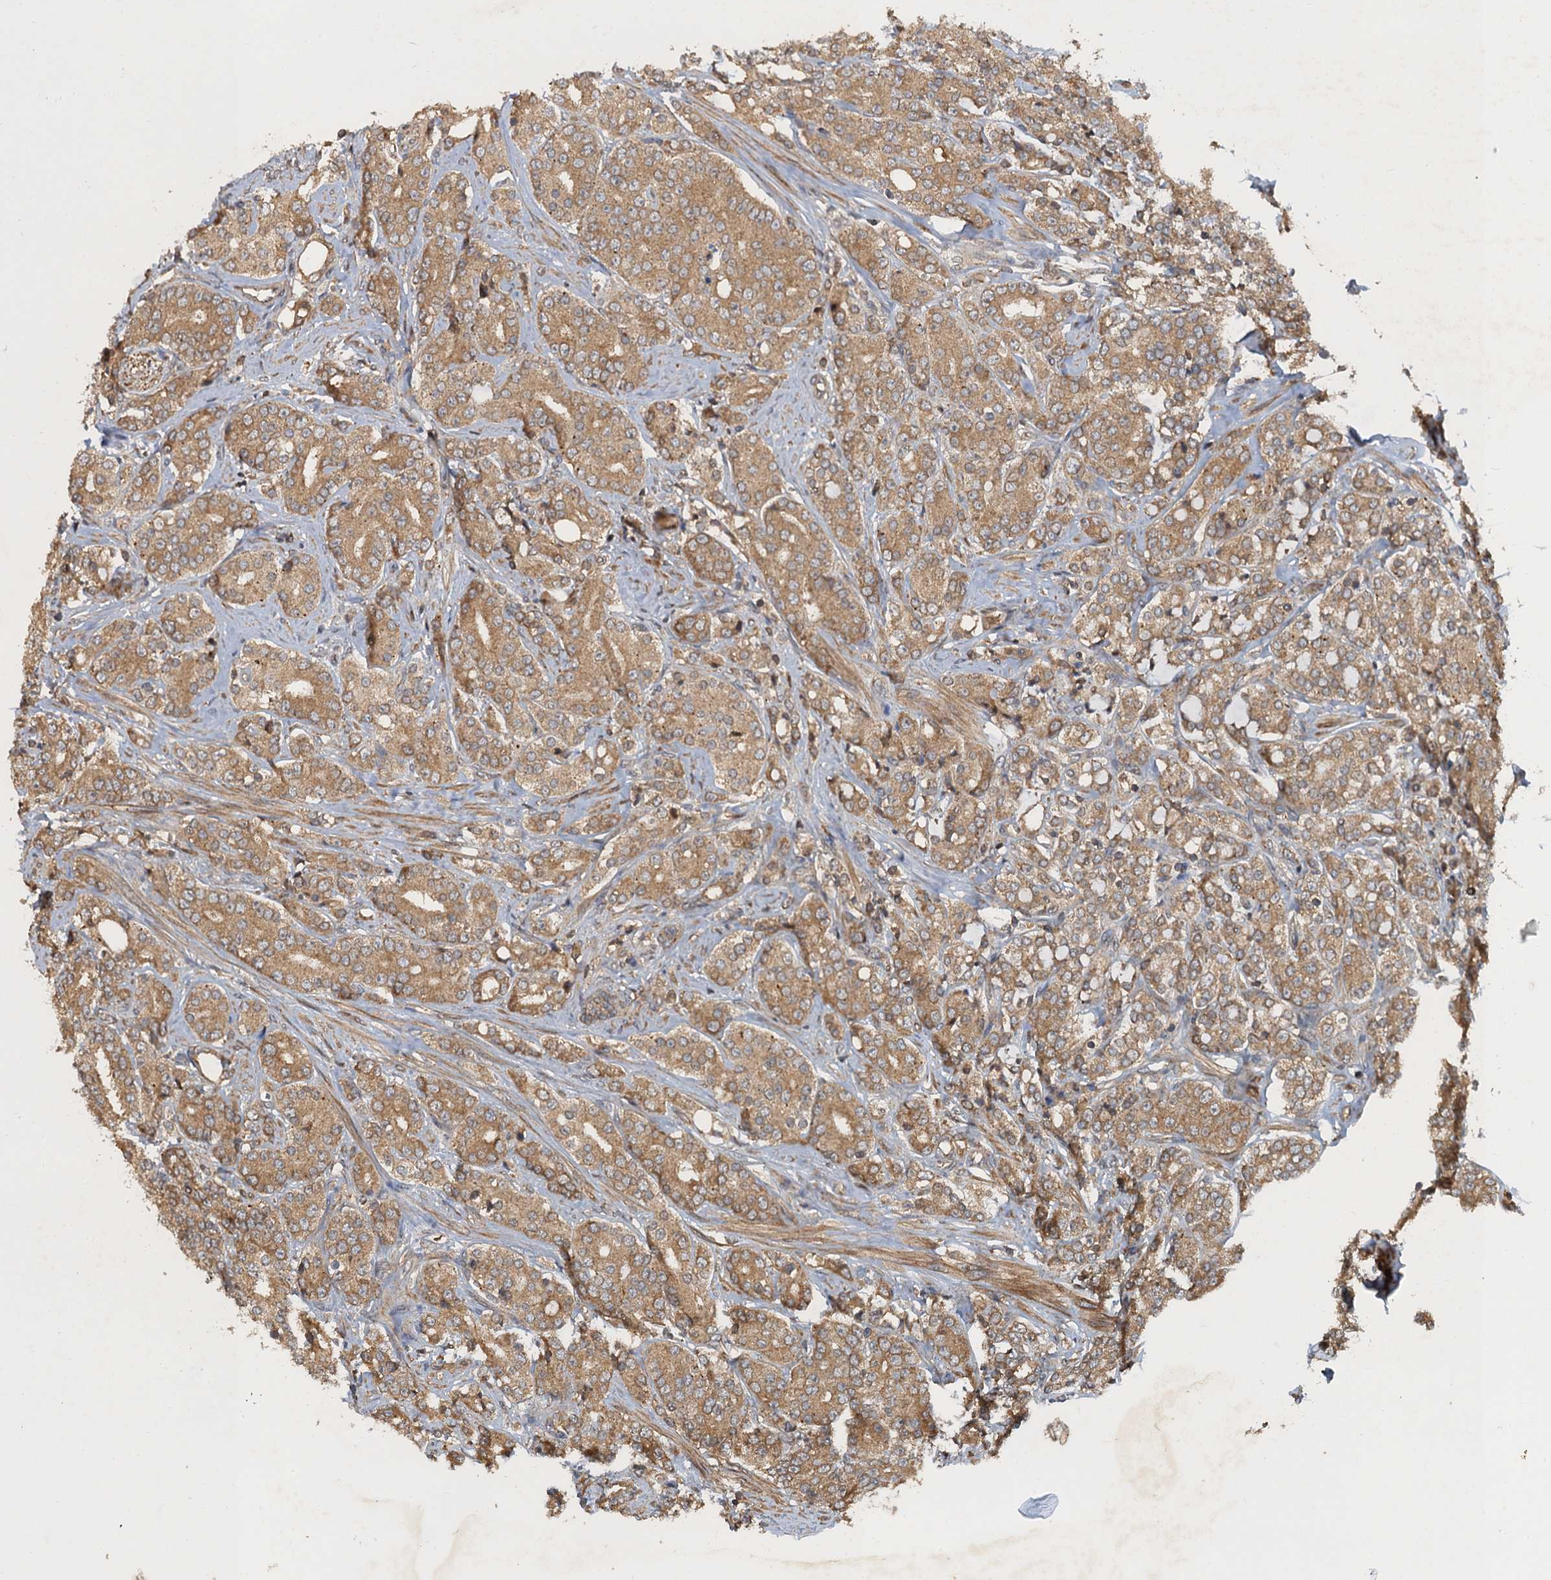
{"staining": {"intensity": "moderate", "quantity": ">75%", "location": "cytoplasmic/membranous"}, "tissue": "prostate cancer", "cell_type": "Tumor cells", "image_type": "cancer", "snomed": [{"axis": "morphology", "description": "Adenocarcinoma, High grade"}, {"axis": "topography", "description": "Prostate"}], "caption": "This is an image of immunohistochemistry (IHC) staining of prostate high-grade adenocarcinoma, which shows moderate positivity in the cytoplasmic/membranous of tumor cells.", "gene": "GLE1", "patient": {"sex": "male", "age": 62}}